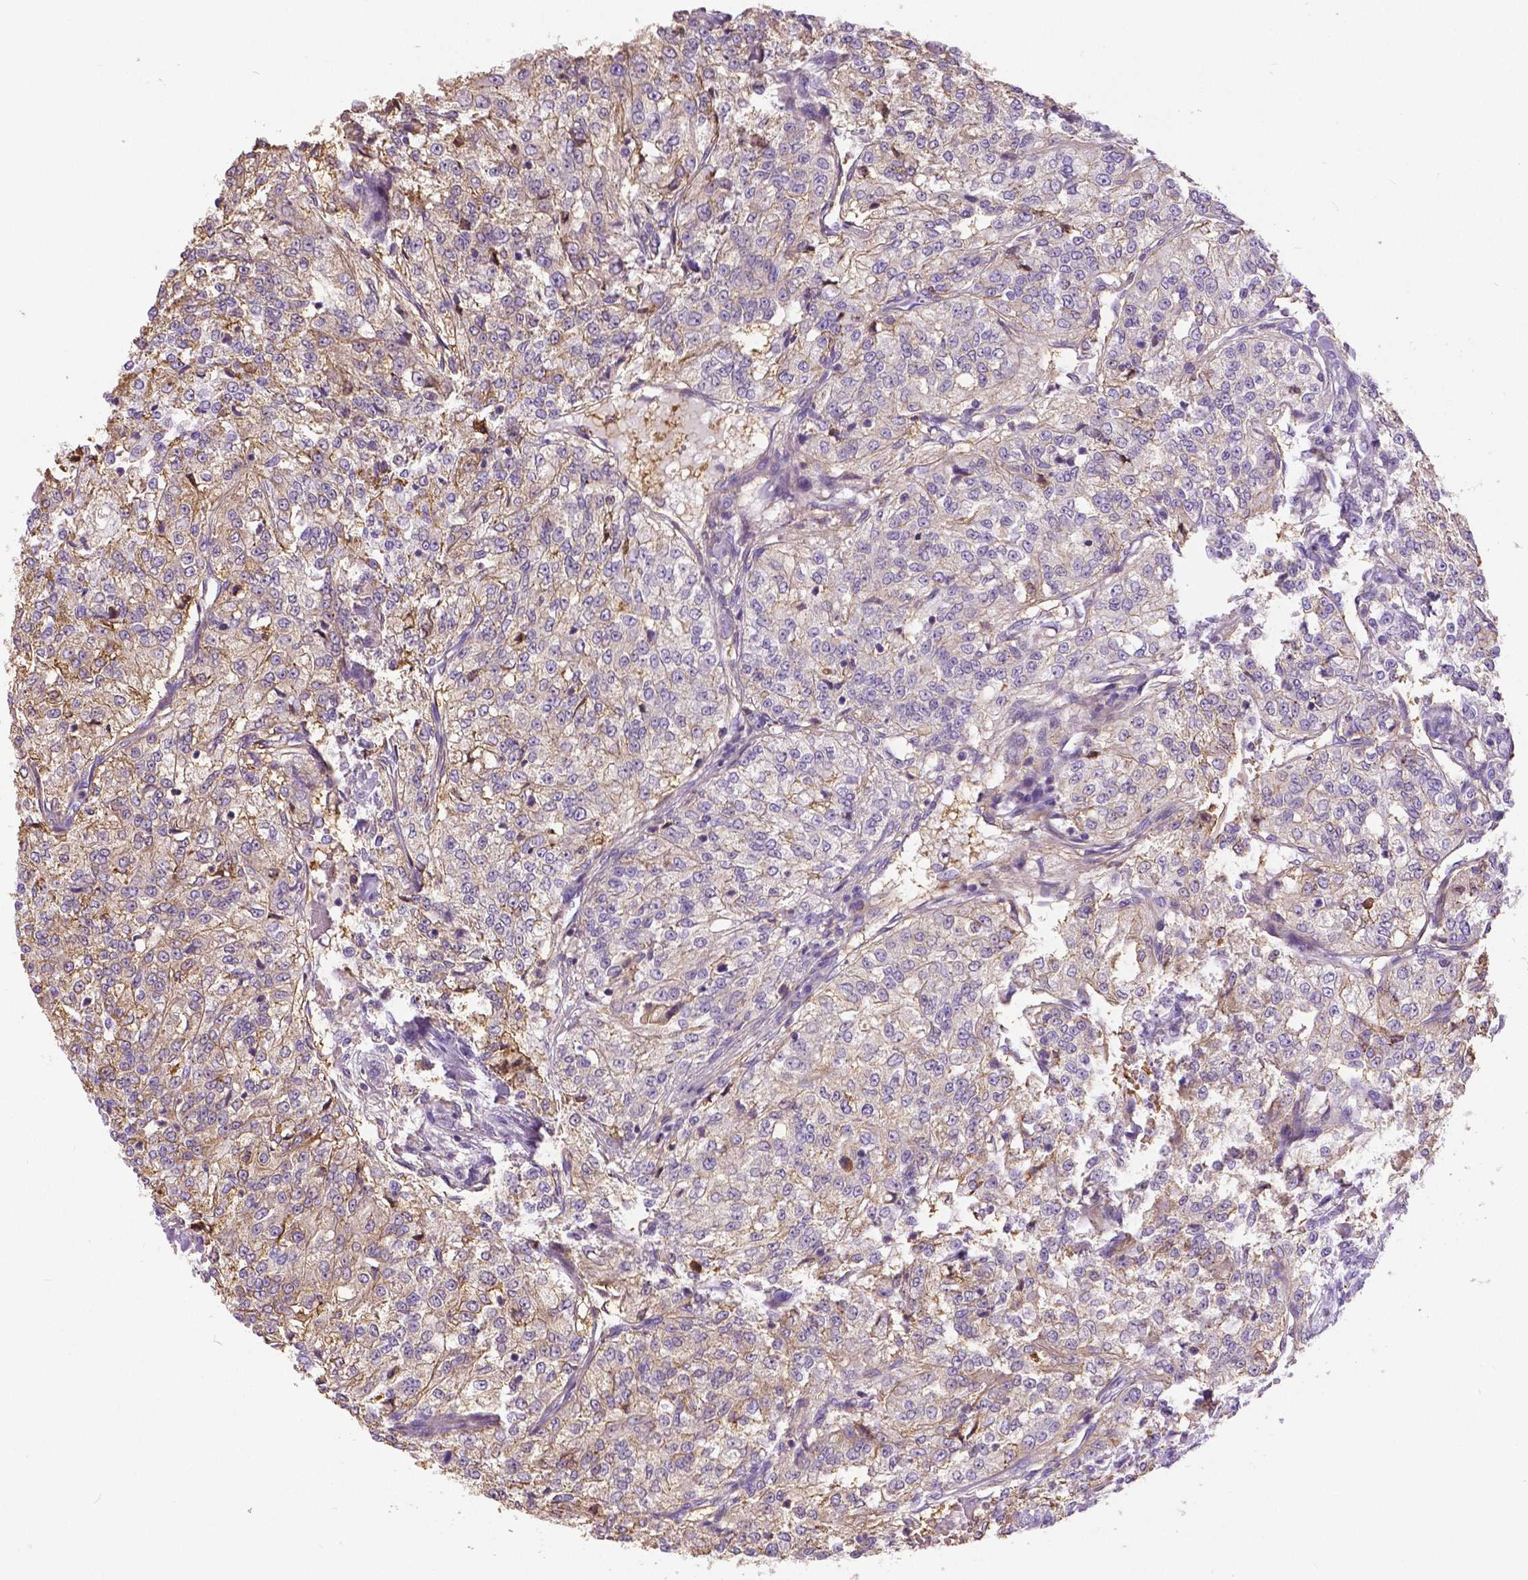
{"staining": {"intensity": "weak", "quantity": "25%-75%", "location": "cytoplasmic/membranous"}, "tissue": "renal cancer", "cell_type": "Tumor cells", "image_type": "cancer", "snomed": [{"axis": "morphology", "description": "Adenocarcinoma, NOS"}, {"axis": "topography", "description": "Kidney"}], "caption": "Weak cytoplasmic/membranous protein staining is appreciated in approximately 25%-75% of tumor cells in adenocarcinoma (renal). (DAB IHC, brown staining for protein, blue staining for nuclei).", "gene": "ANXA13", "patient": {"sex": "female", "age": 63}}